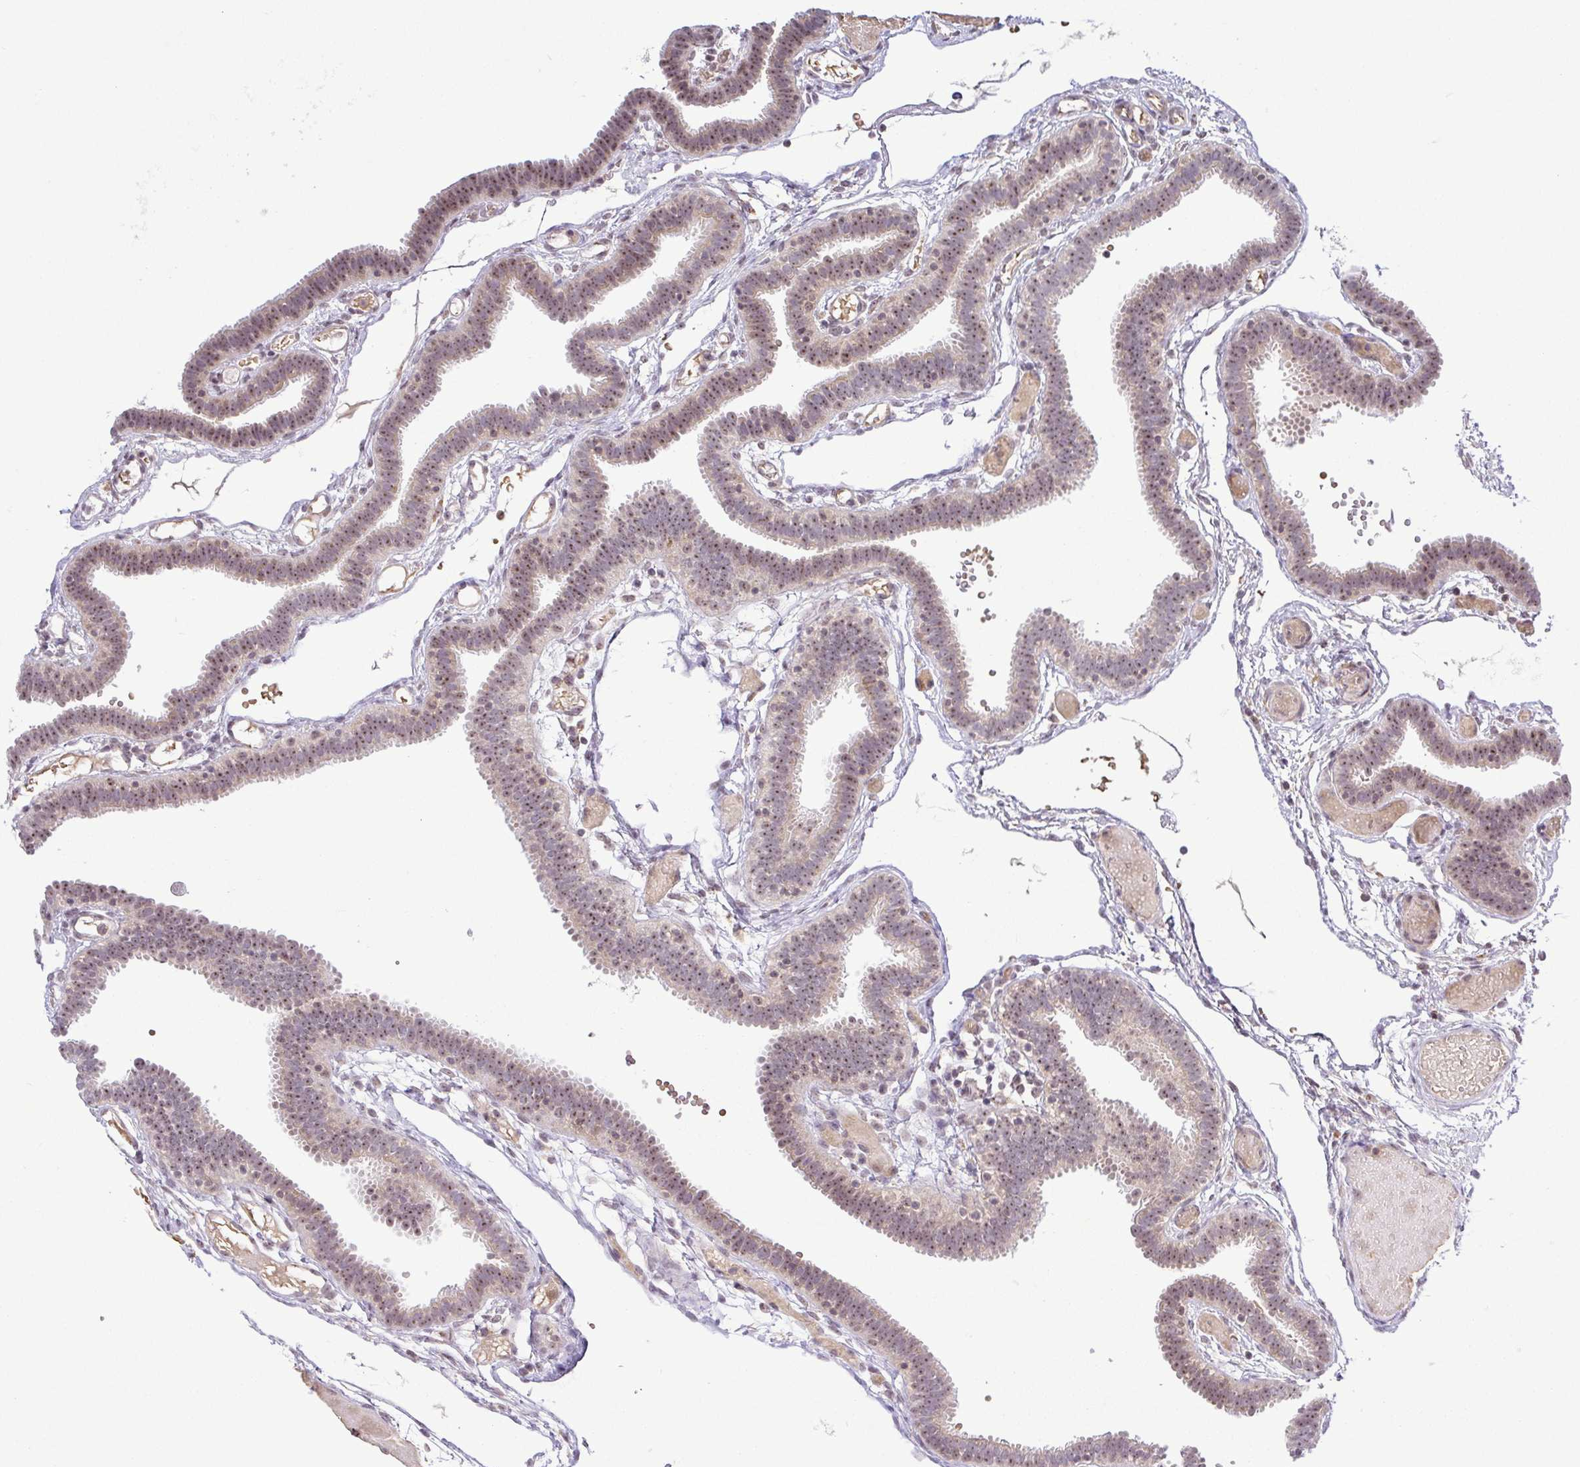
{"staining": {"intensity": "weak", "quantity": "25%-75%", "location": "nuclear"}, "tissue": "fallopian tube", "cell_type": "Glandular cells", "image_type": "normal", "snomed": [{"axis": "morphology", "description": "Normal tissue, NOS"}, {"axis": "topography", "description": "Fallopian tube"}], "caption": "Protein expression analysis of normal human fallopian tube reveals weak nuclear expression in approximately 25%-75% of glandular cells. (DAB = brown stain, brightfield microscopy at high magnification).", "gene": "RSL24D1", "patient": {"sex": "female", "age": 37}}